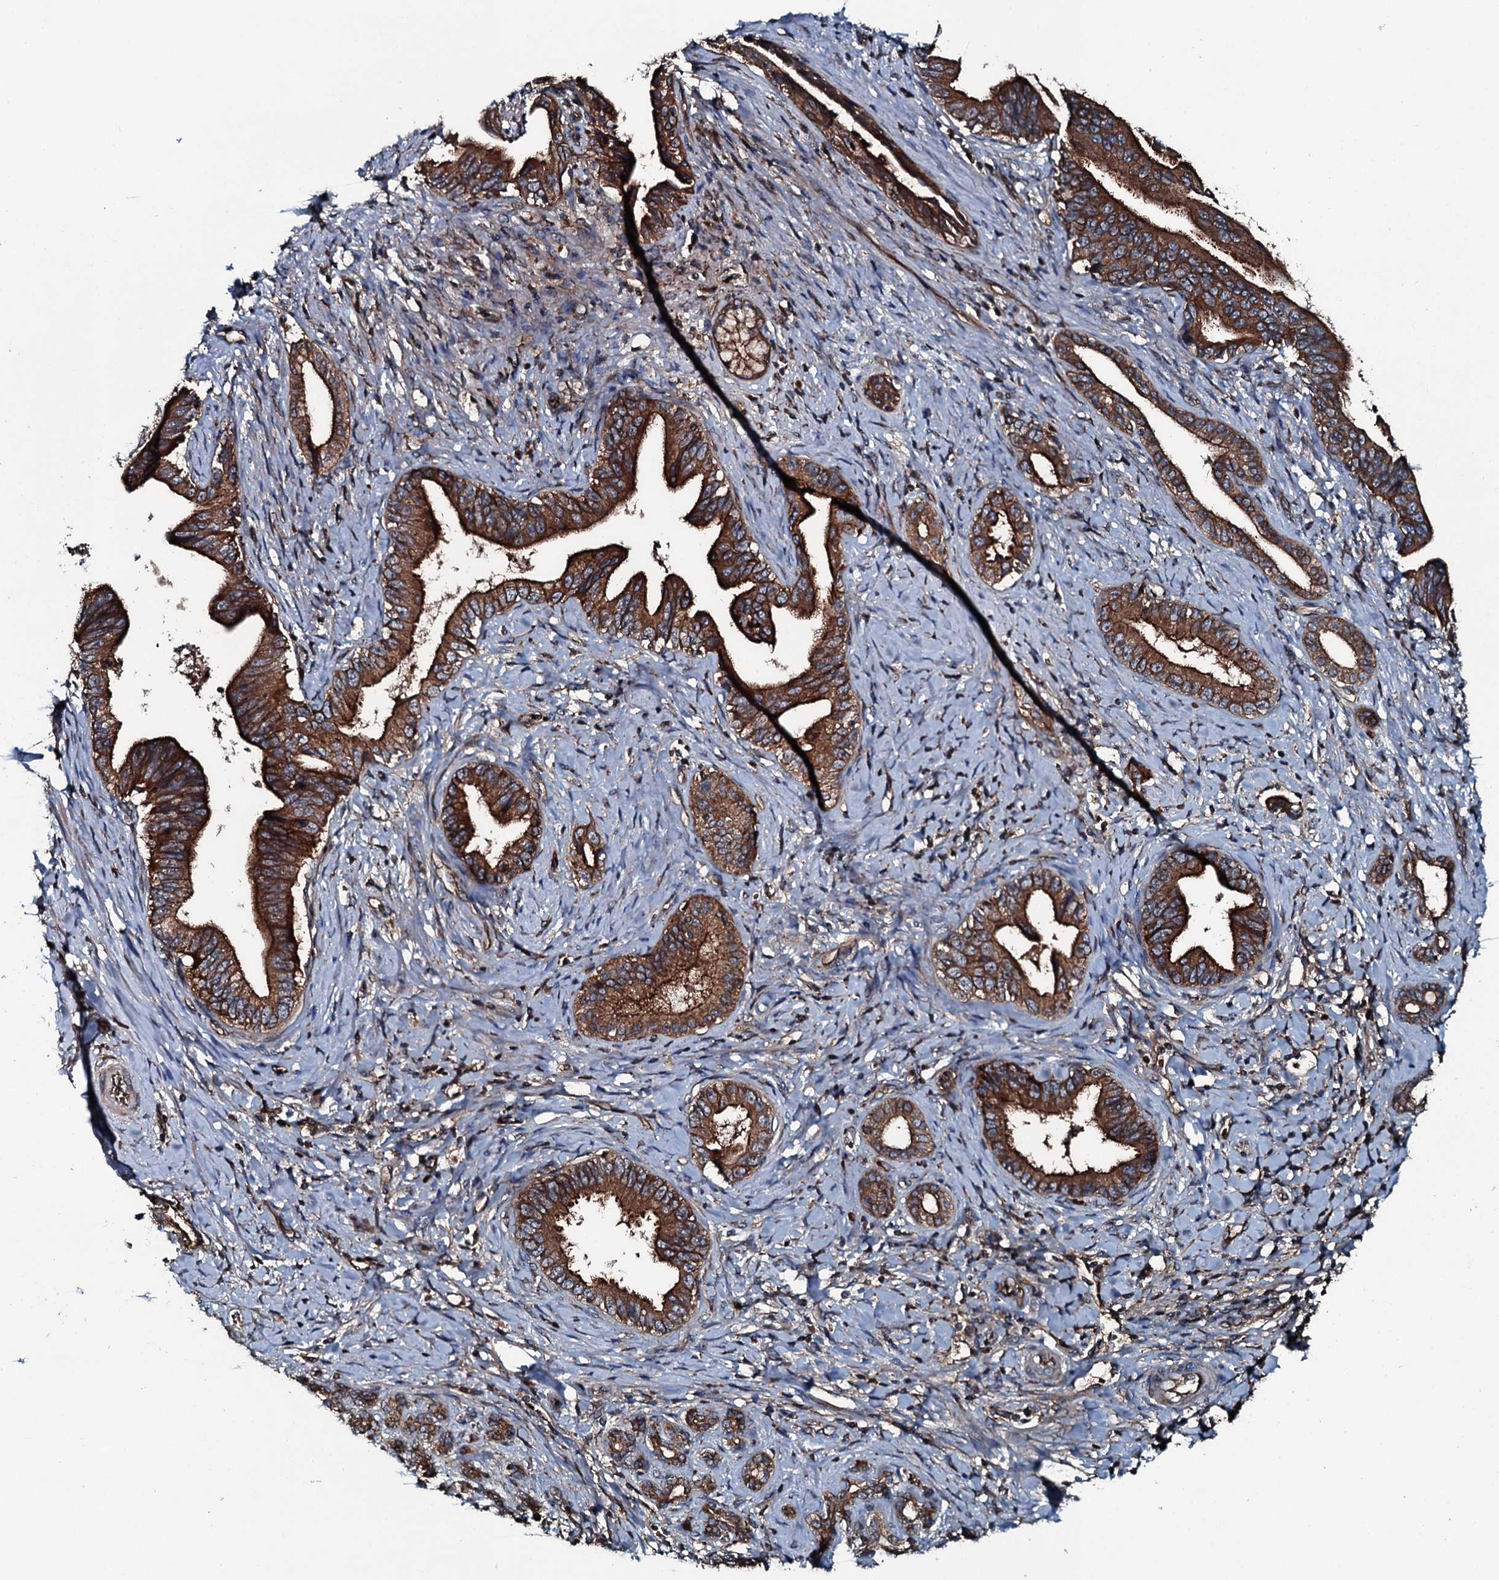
{"staining": {"intensity": "strong", "quantity": ">75%", "location": "cytoplasmic/membranous"}, "tissue": "pancreatic cancer", "cell_type": "Tumor cells", "image_type": "cancer", "snomed": [{"axis": "morphology", "description": "Adenocarcinoma, NOS"}, {"axis": "topography", "description": "Pancreas"}], "caption": "Protein expression analysis of pancreatic cancer reveals strong cytoplasmic/membranous expression in approximately >75% of tumor cells. The protein is shown in brown color, while the nuclei are stained blue.", "gene": "TRIM7", "patient": {"sex": "female", "age": 55}}